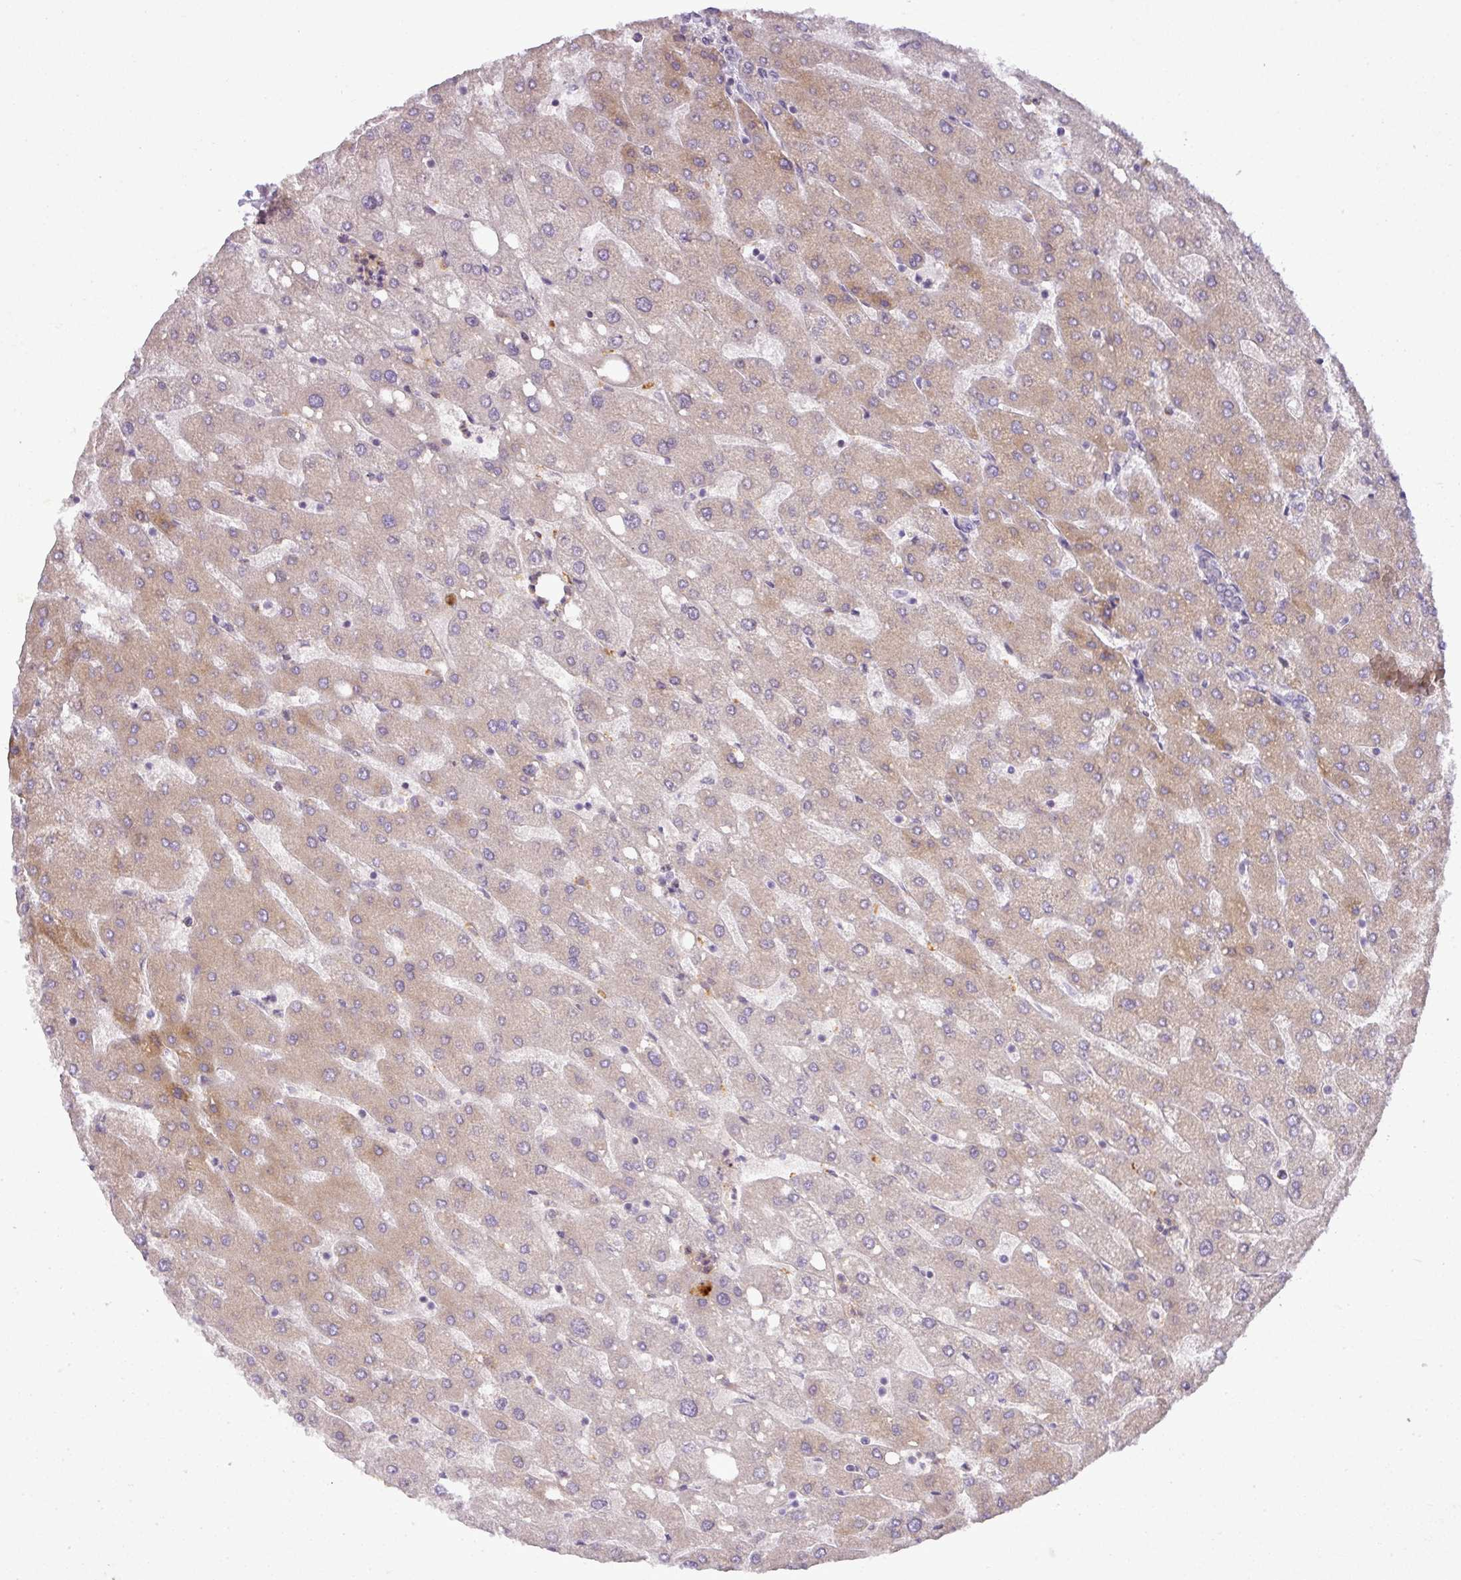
{"staining": {"intensity": "negative", "quantity": "none", "location": "none"}, "tissue": "liver", "cell_type": "Cholangiocytes", "image_type": "normal", "snomed": [{"axis": "morphology", "description": "Normal tissue, NOS"}, {"axis": "topography", "description": "Liver"}], "caption": "The image reveals no significant positivity in cholangiocytes of liver.", "gene": "C4A", "patient": {"sex": "male", "age": 67}}